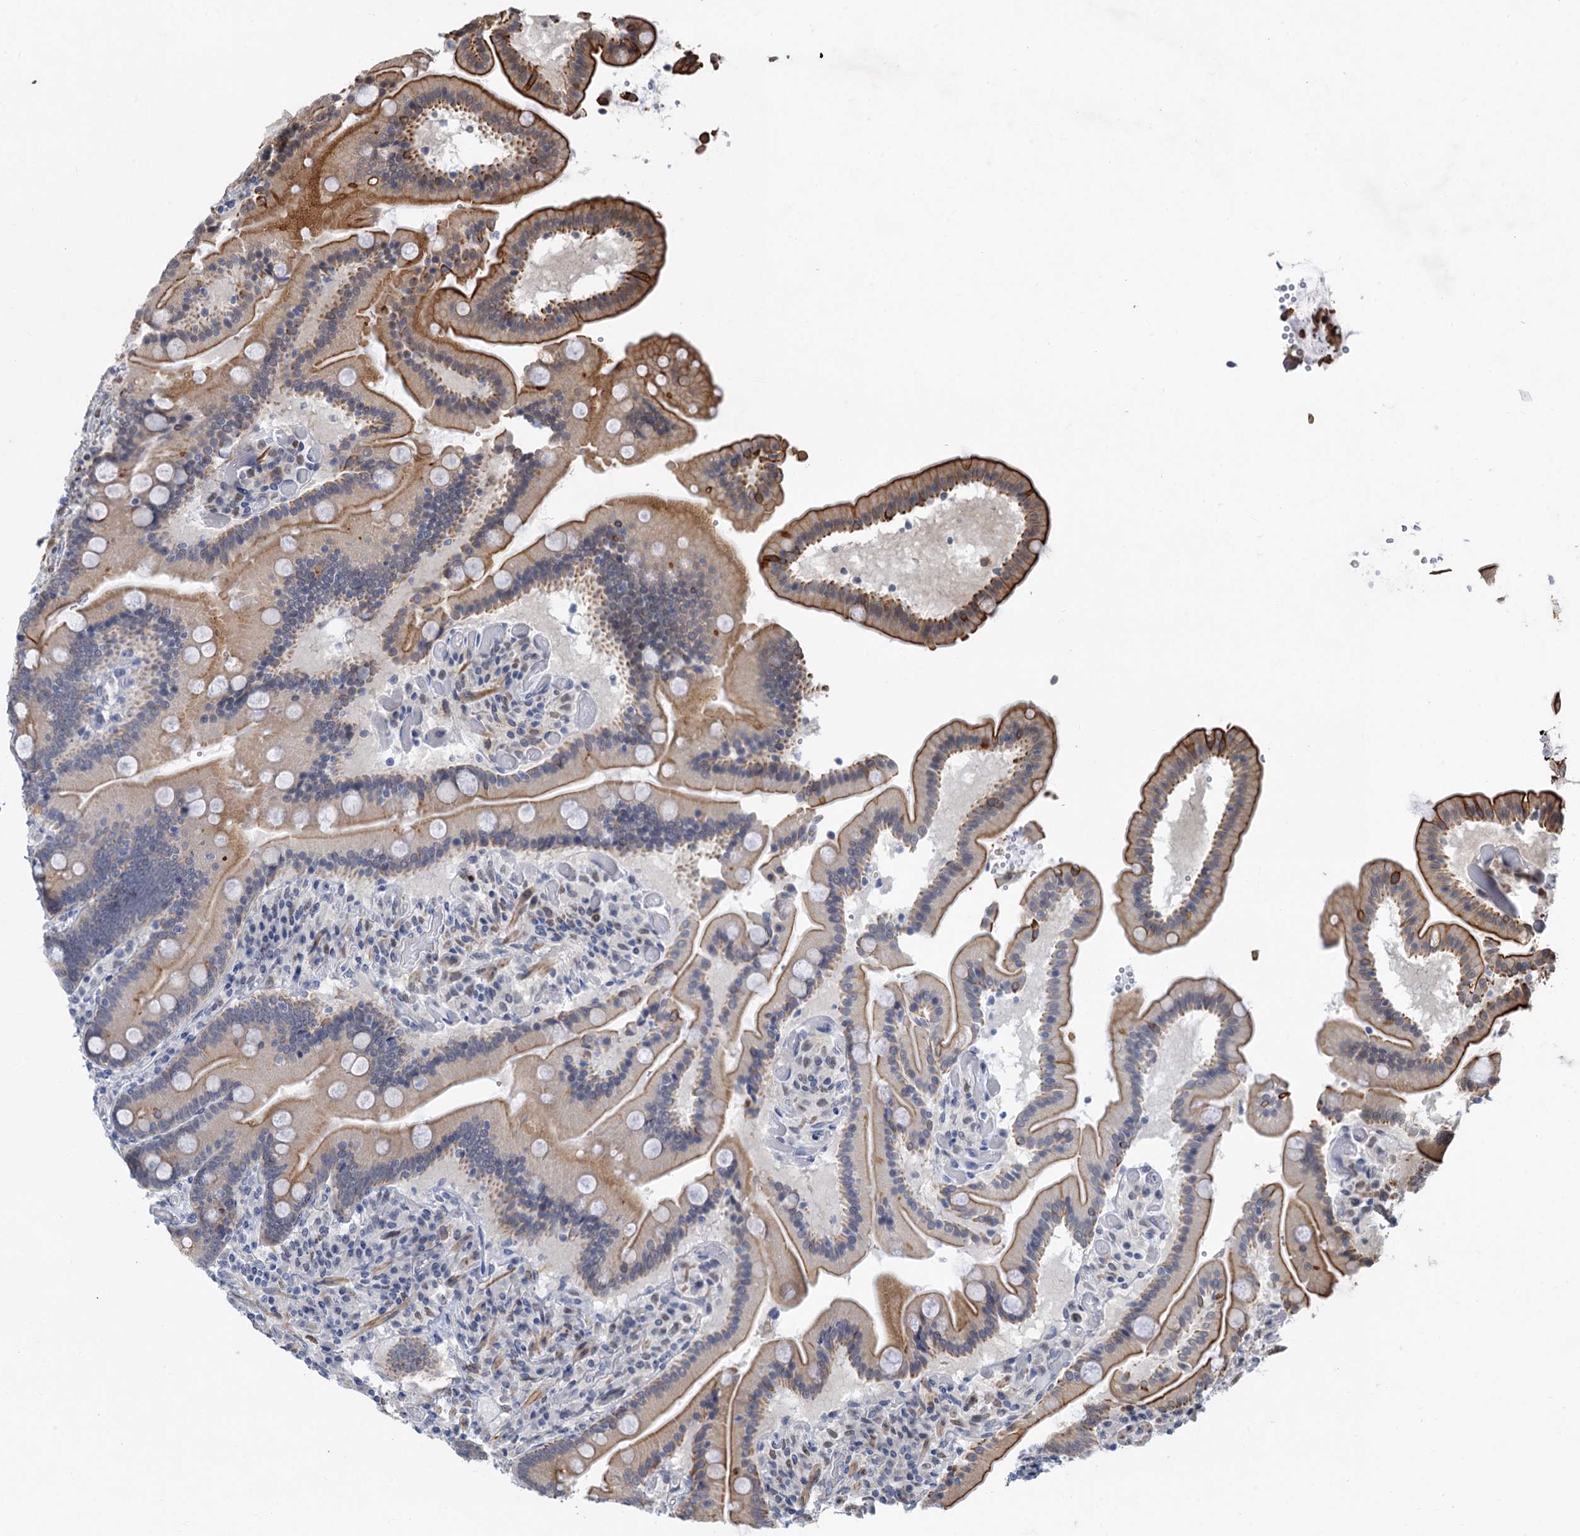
{"staining": {"intensity": "moderate", "quantity": "25%-75%", "location": "cytoplasmic/membranous"}, "tissue": "duodenum", "cell_type": "Glandular cells", "image_type": "normal", "snomed": [{"axis": "morphology", "description": "Normal tissue, NOS"}, {"axis": "topography", "description": "Duodenum"}], "caption": "Protein staining shows moderate cytoplasmic/membranous staining in about 25%-75% of glandular cells in benign duodenum.", "gene": "TTC31", "patient": {"sex": "female", "age": 62}}